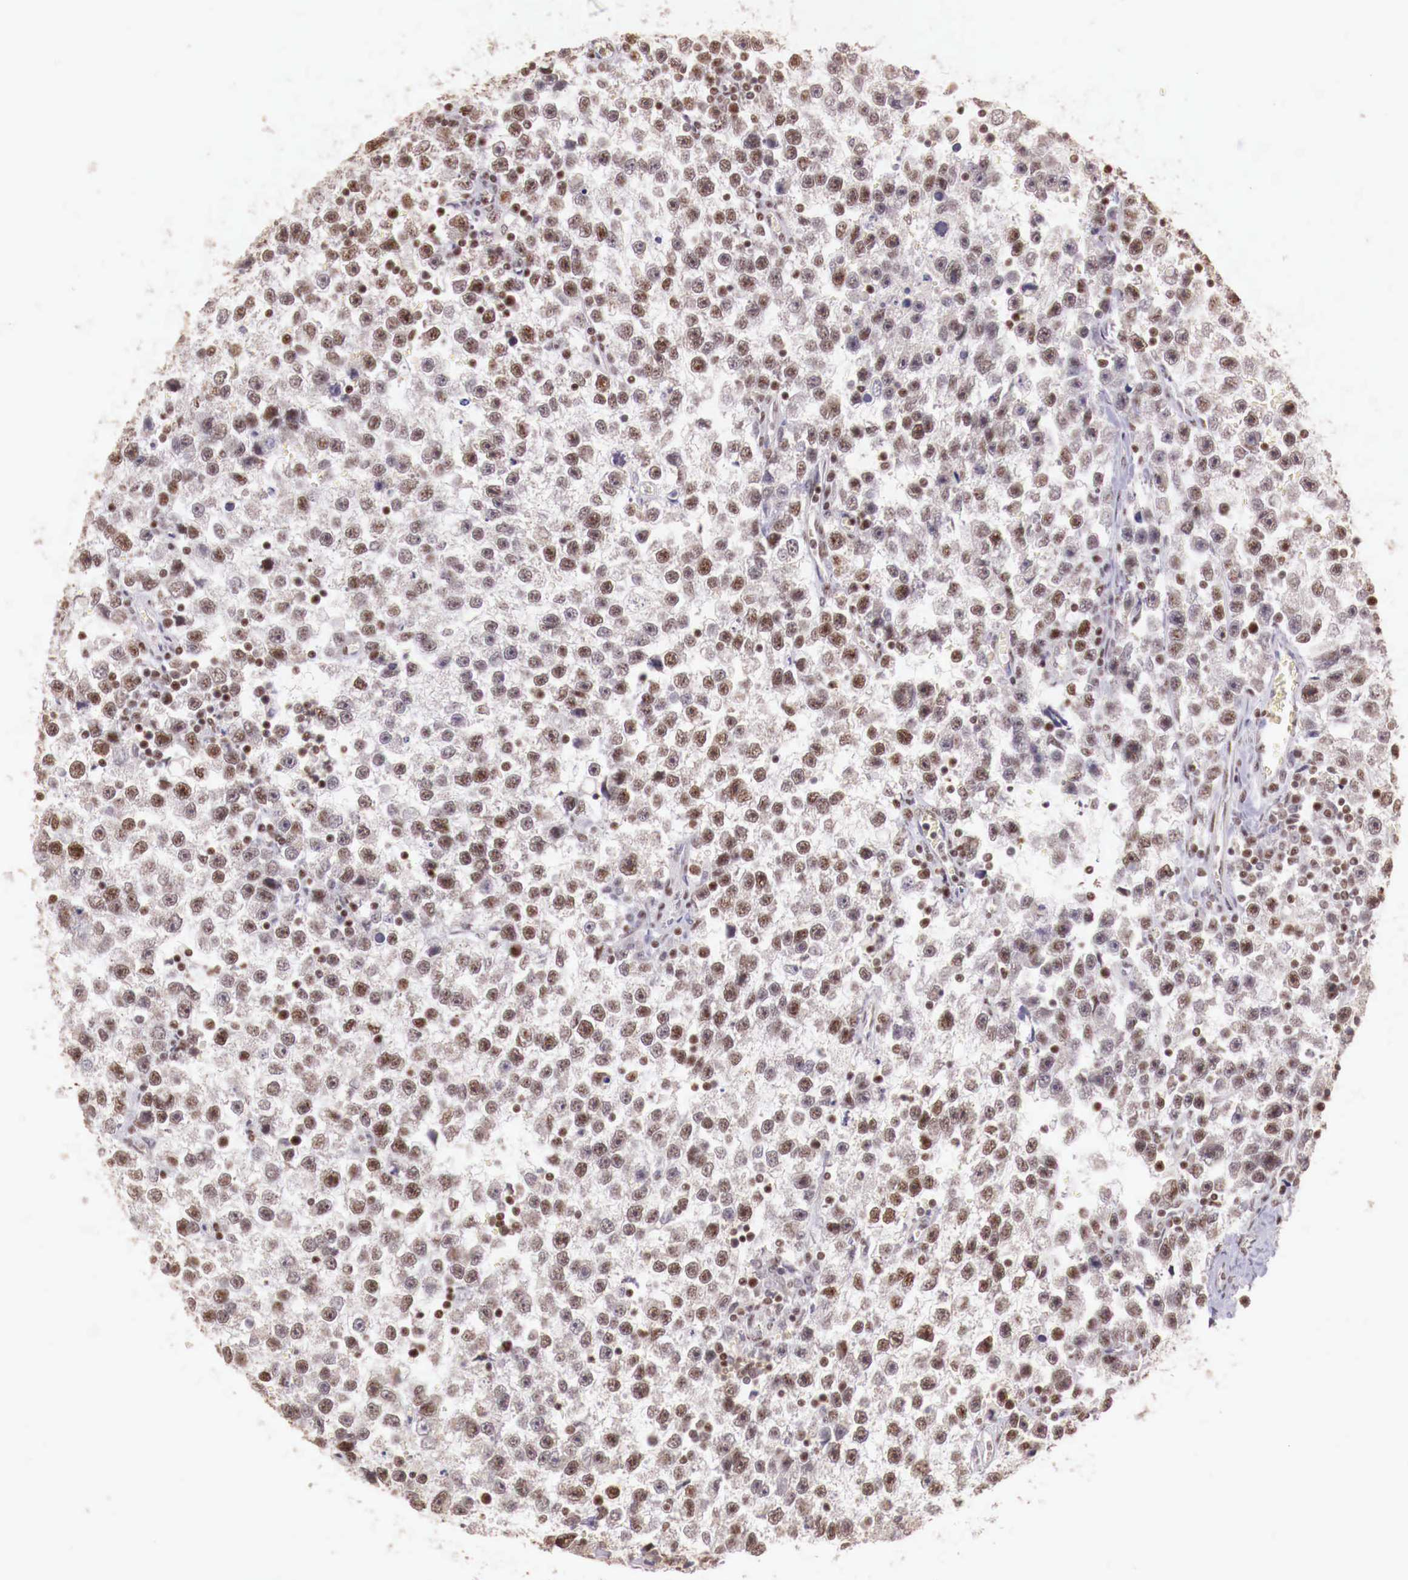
{"staining": {"intensity": "weak", "quantity": "25%-75%", "location": "nuclear"}, "tissue": "testis cancer", "cell_type": "Tumor cells", "image_type": "cancer", "snomed": [{"axis": "morphology", "description": "Seminoma, NOS"}, {"axis": "topography", "description": "Testis"}], "caption": "Testis cancer stained with DAB (3,3'-diaminobenzidine) immunohistochemistry shows low levels of weak nuclear expression in approximately 25%-75% of tumor cells. The protein is shown in brown color, while the nuclei are stained blue.", "gene": "SP1", "patient": {"sex": "male", "age": 33}}